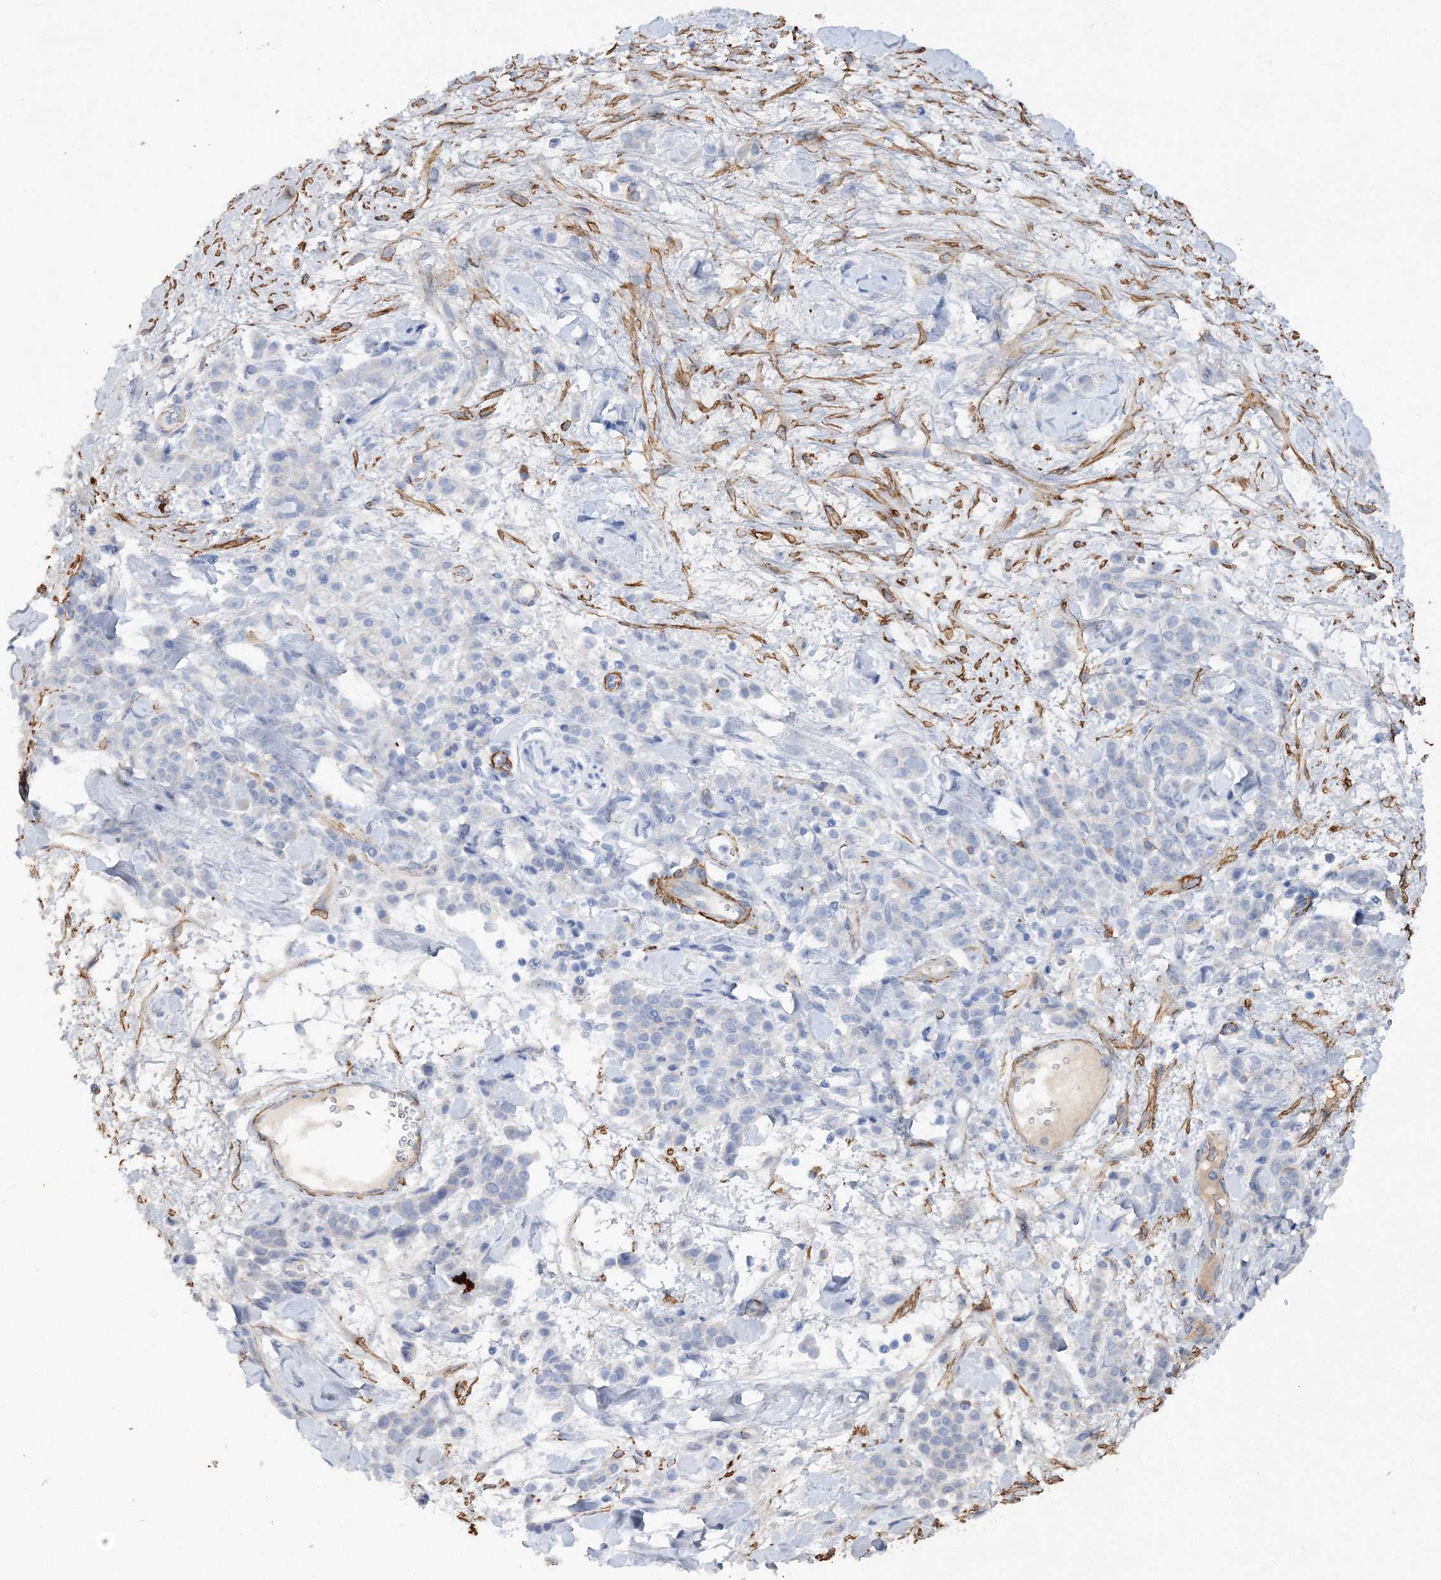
{"staining": {"intensity": "negative", "quantity": "none", "location": "none"}, "tissue": "stomach cancer", "cell_type": "Tumor cells", "image_type": "cancer", "snomed": [{"axis": "morphology", "description": "Normal tissue, NOS"}, {"axis": "morphology", "description": "Adenocarcinoma, NOS"}, {"axis": "topography", "description": "Stomach"}], "caption": "A high-resolution micrograph shows IHC staining of stomach adenocarcinoma, which demonstrates no significant positivity in tumor cells.", "gene": "RTN2", "patient": {"sex": "male", "age": 82}}